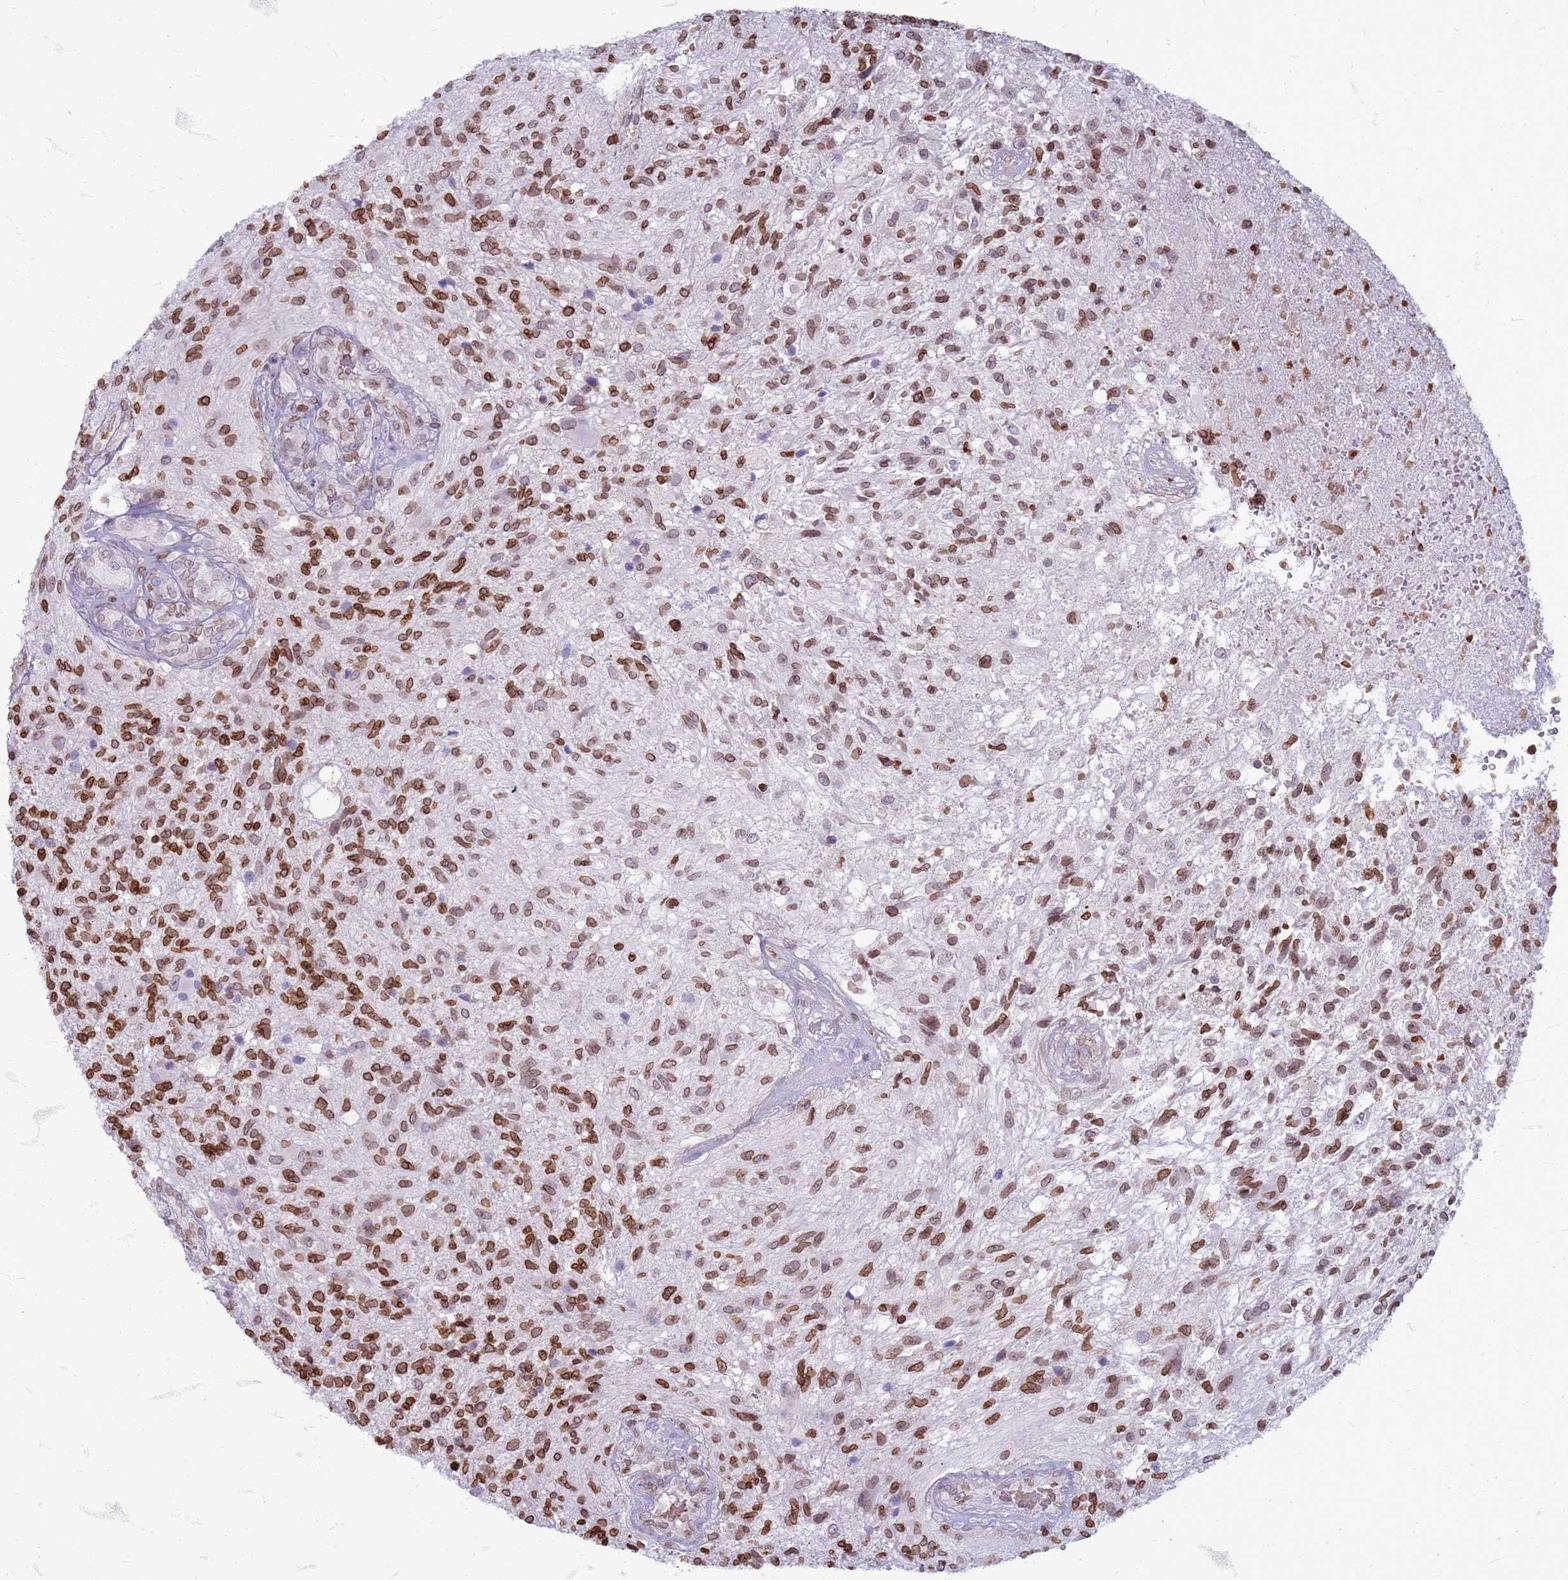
{"staining": {"intensity": "moderate", "quantity": ">75%", "location": "cytoplasmic/membranous,nuclear"}, "tissue": "glioma", "cell_type": "Tumor cells", "image_type": "cancer", "snomed": [{"axis": "morphology", "description": "Glioma, malignant, High grade"}, {"axis": "topography", "description": "Brain"}], "caption": "The photomicrograph shows a brown stain indicating the presence of a protein in the cytoplasmic/membranous and nuclear of tumor cells in glioma.", "gene": "METTL25B", "patient": {"sex": "male", "age": 56}}